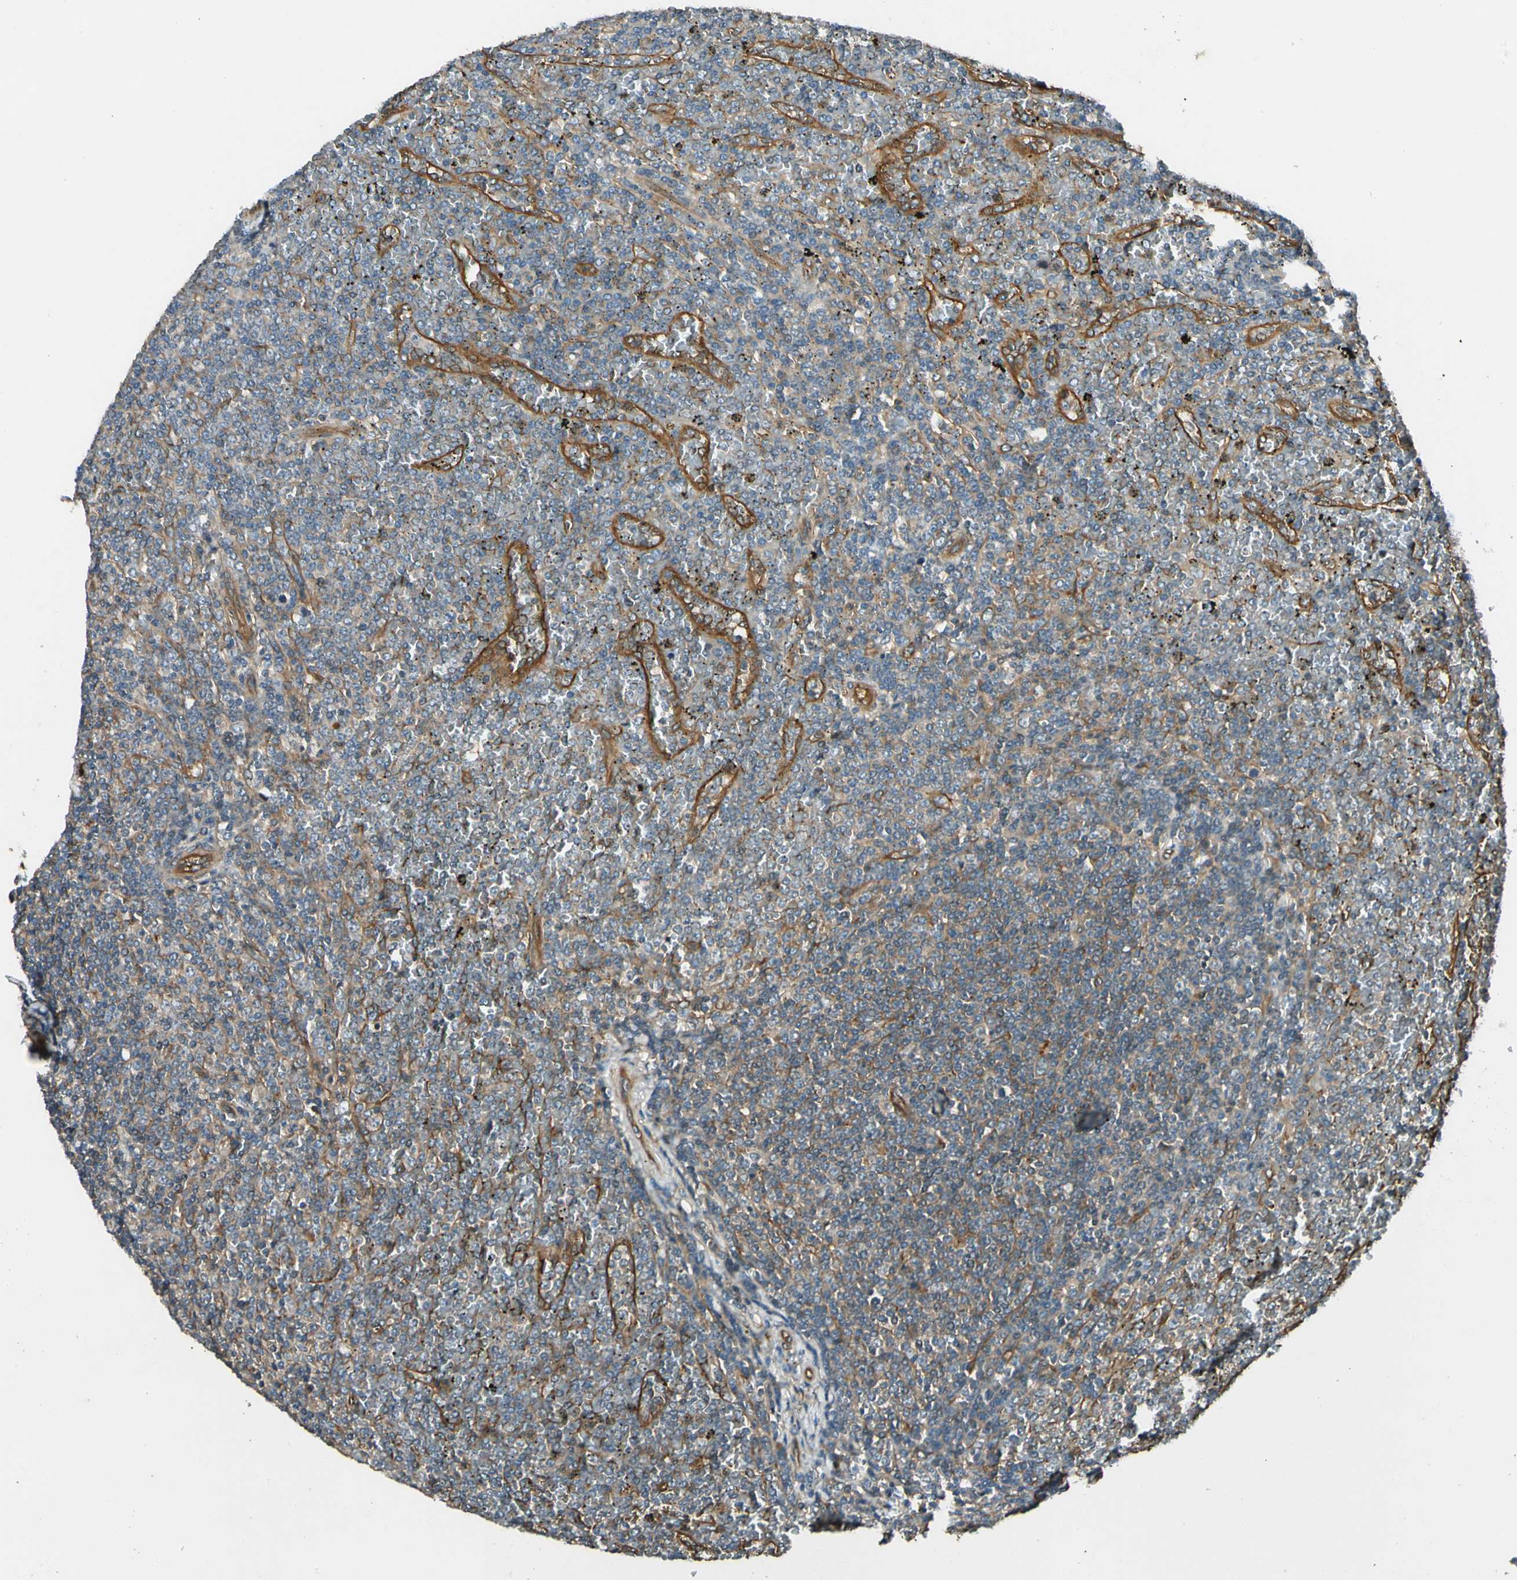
{"staining": {"intensity": "negative", "quantity": "none", "location": "none"}, "tissue": "lymphoma", "cell_type": "Tumor cells", "image_type": "cancer", "snomed": [{"axis": "morphology", "description": "Malignant lymphoma, non-Hodgkin's type, Low grade"}, {"axis": "topography", "description": "Spleen"}], "caption": "Photomicrograph shows no significant protein positivity in tumor cells of lymphoma.", "gene": "ROCK2", "patient": {"sex": "female", "age": 19}}